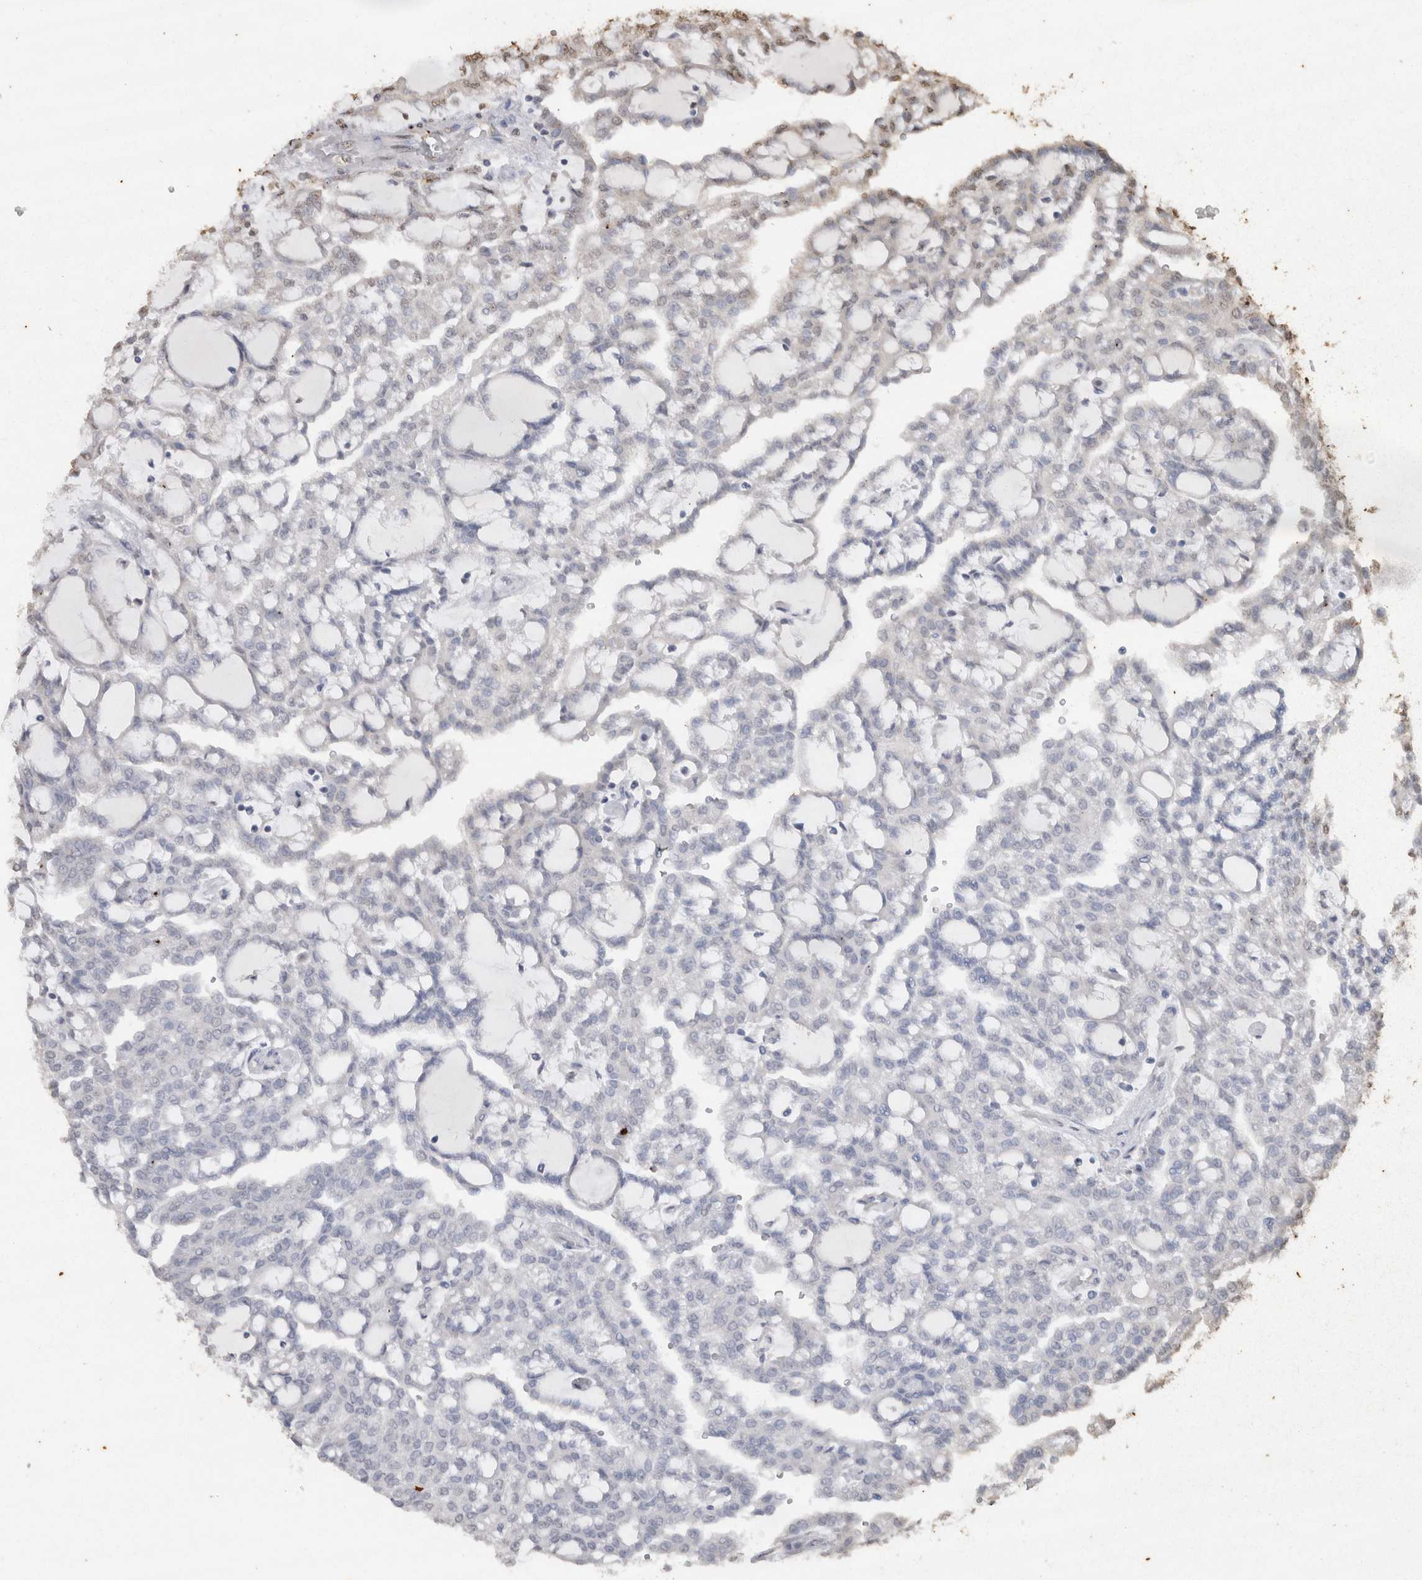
{"staining": {"intensity": "negative", "quantity": "none", "location": "none"}, "tissue": "renal cancer", "cell_type": "Tumor cells", "image_type": "cancer", "snomed": [{"axis": "morphology", "description": "Adenocarcinoma, NOS"}, {"axis": "topography", "description": "Kidney"}], "caption": "Immunohistochemistry of human renal cancer exhibits no positivity in tumor cells.", "gene": "CRELD2", "patient": {"sex": "male", "age": 63}}